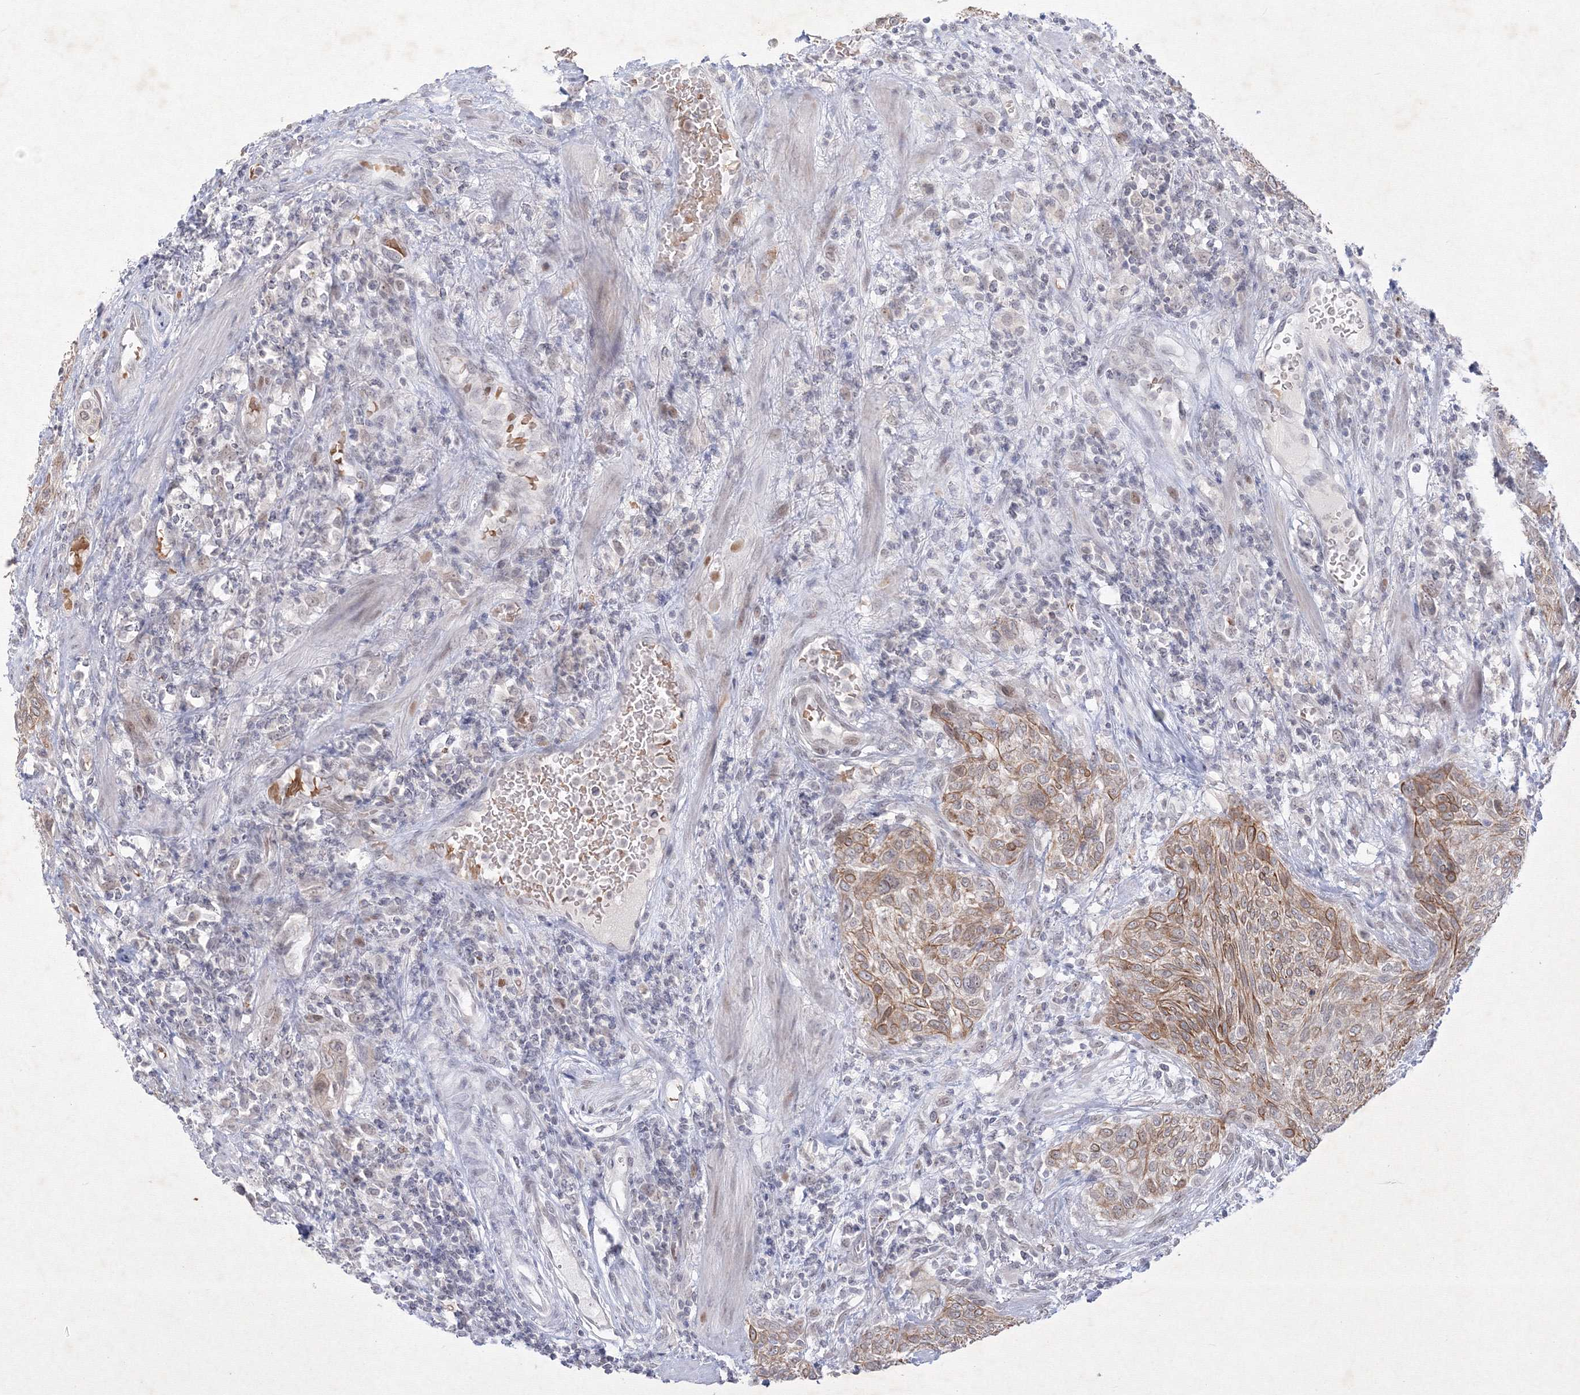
{"staining": {"intensity": "moderate", "quantity": ">75%", "location": "cytoplasmic/membranous"}, "tissue": "urothelial cancer", "cell_type": "Tumor cells", "image_type": "cancer", "snomed": [{"axis": "morphology", "description": "Urothelial carcinoma, High grade"}, {"axis": "topography", "description": "Urinary bladder"}], "caption": "The immunohistochemical stain highlights moderate cytoplasmic/membranous staining in tumor cells of urothelial cancer tissue. Using DAB (3,3'-diaminobenzidine) (brown) and hematoxylin (blue) stains, captured at high magnification using brightfield microscopy.", "gene": "NXPE3", "patient": {"sex": "male", "age": 35}}